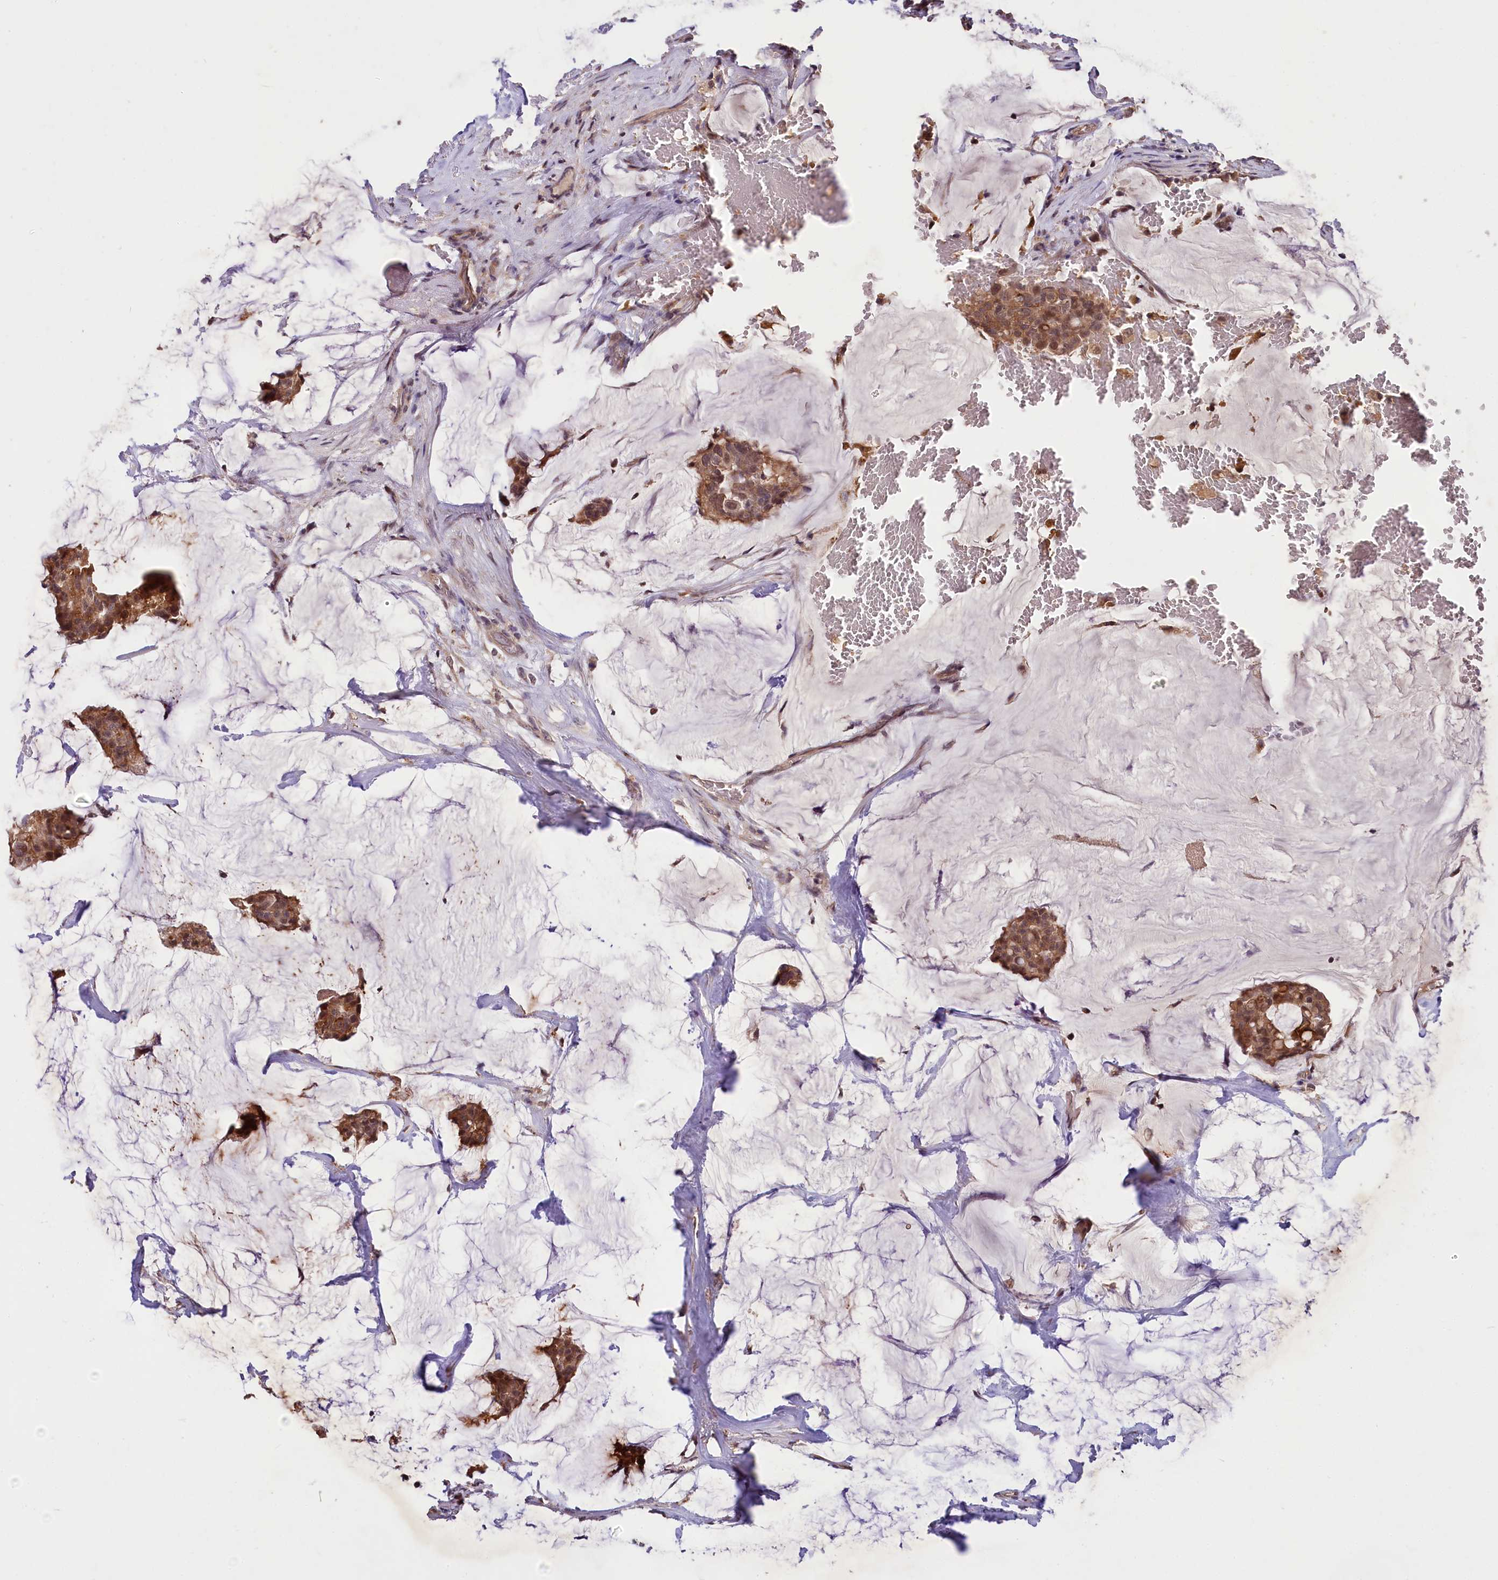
{"staining": {"intensity": "moderate", "quantity": ">75%", "location": "cytoplasmic/membranous"}, "tissue": "breast cancer", "cell_type": "Tumor cells", "image_type": "cancer", "snomed": [{"axis": "morphology", "description": "Duct carcinoma"}, {"axis": "topography", "description": "Breast"}], "caption": "This is an image of IHC staining of intraductal carcinoma (breast), which shows moderate staining in the cytoplasmic/membranous of tumor cells.", "gene": "UBE3A", "patient": {"sex": "female", "age": 93}}